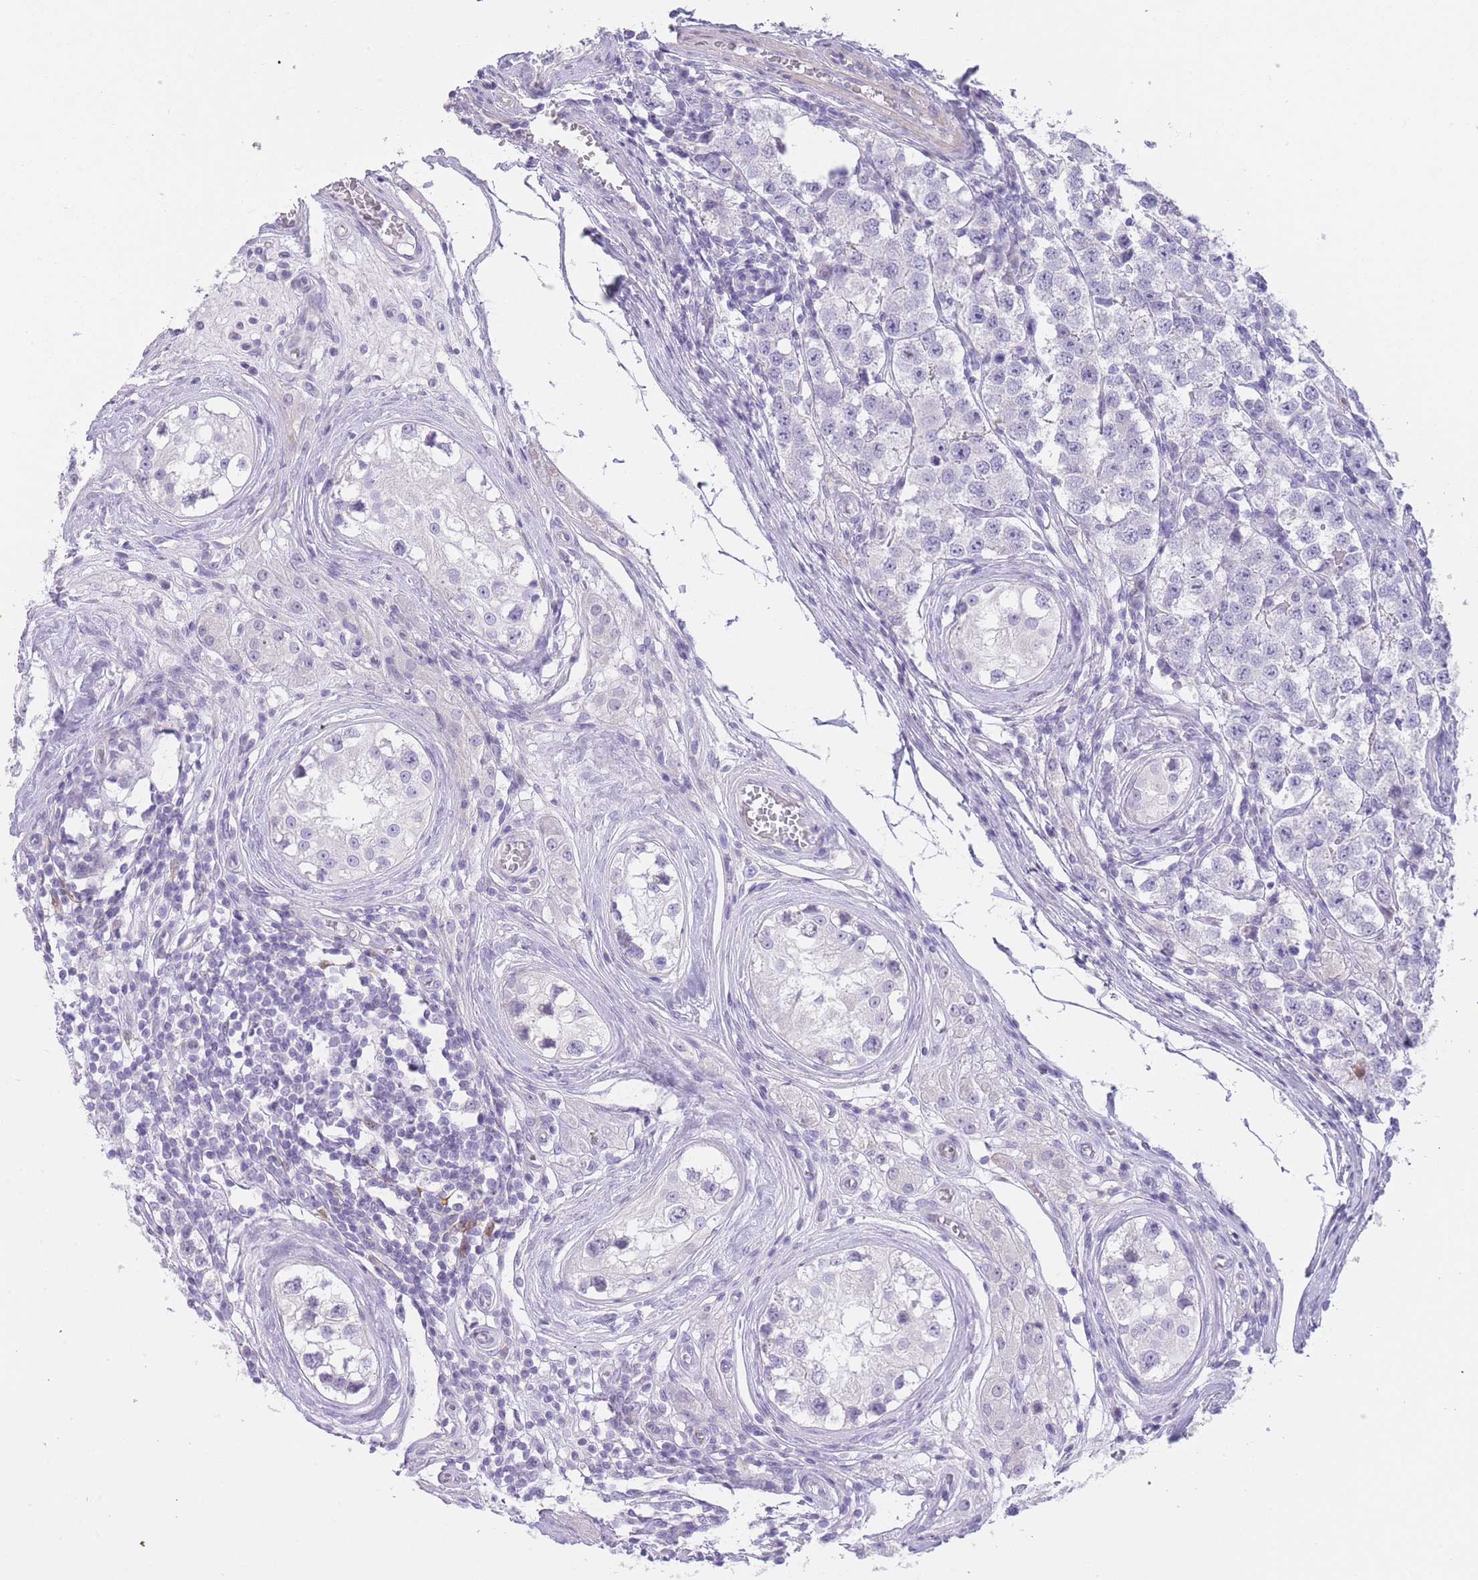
{"staining": {"intensity": "negative", "quantity": "none", "location": "none"}, "tissue": "testis cancer", "cell_type": "Tumor cells", "image_type": "cancer", "snomed": [{"axis": "morphology", "description": "Seminoma, NOS"}, {"axis": "topography", "description": "Testis"}], "caption": "This is an immunohistochemistry histopathology image of human testis cancer. There is no staining in tumor cells.", "gene": "IMPG1", "patient": {"sex": "male", "age": 34}}